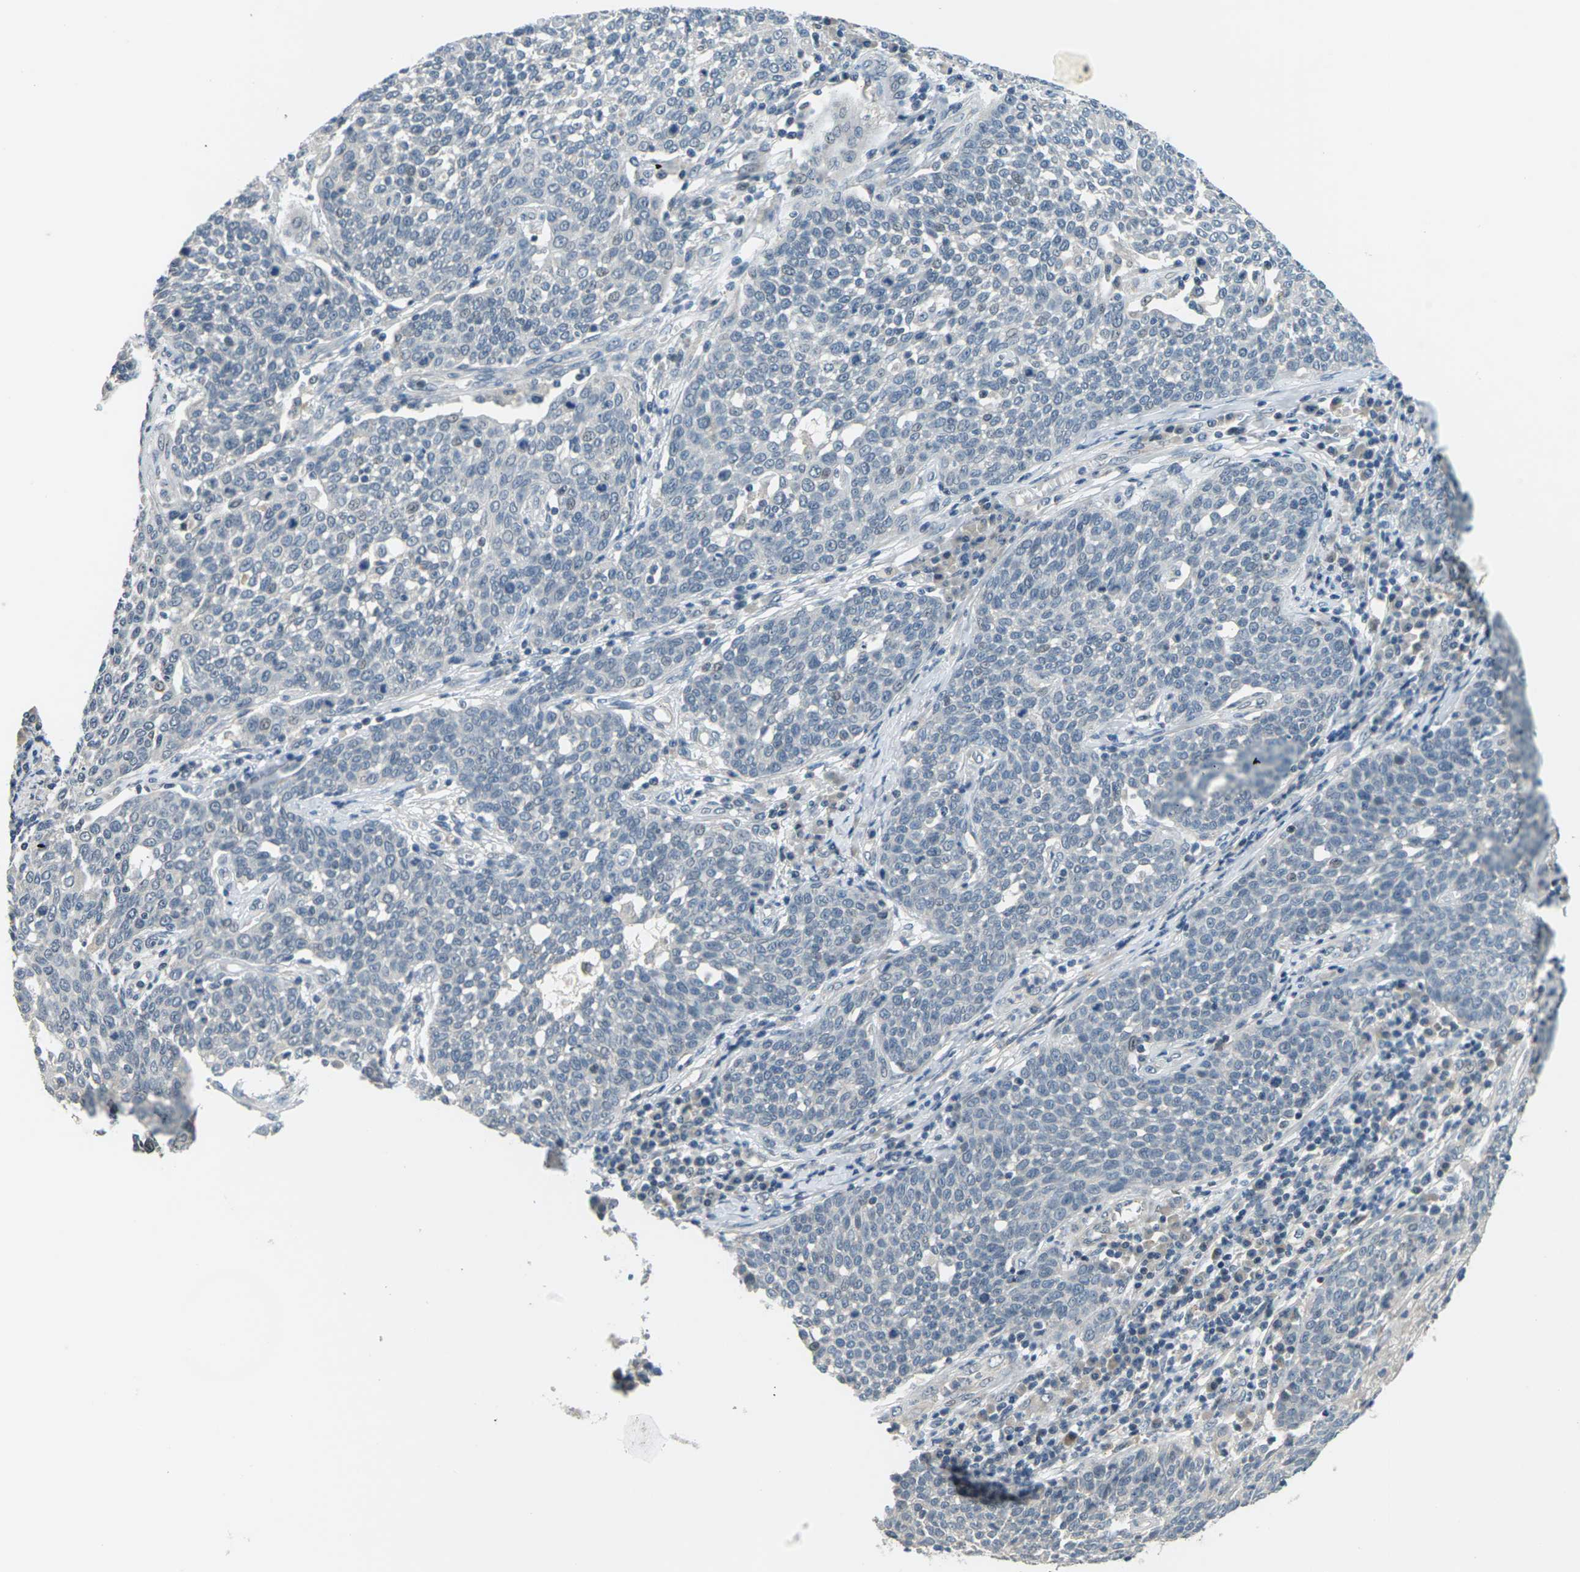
{"staining": {"intensity": "negative", "quantity": "none", "location": "none"}, "tissue": "cervical cancer", "cell_type": "Tumor cells", "image_type": "cancer", "snomed": [{"axis": "morphology", "description": "Squamous cell carcinoma, NOS"}, {"axis": "topography", "description": "Cervix"}], "caption": "Protein analysis of cervical squamous cell carcinoma exhibits no significant positivity in tumor cells.", "gene": "SLC13A3", "patient": {"sex": "female", "age": 34}}